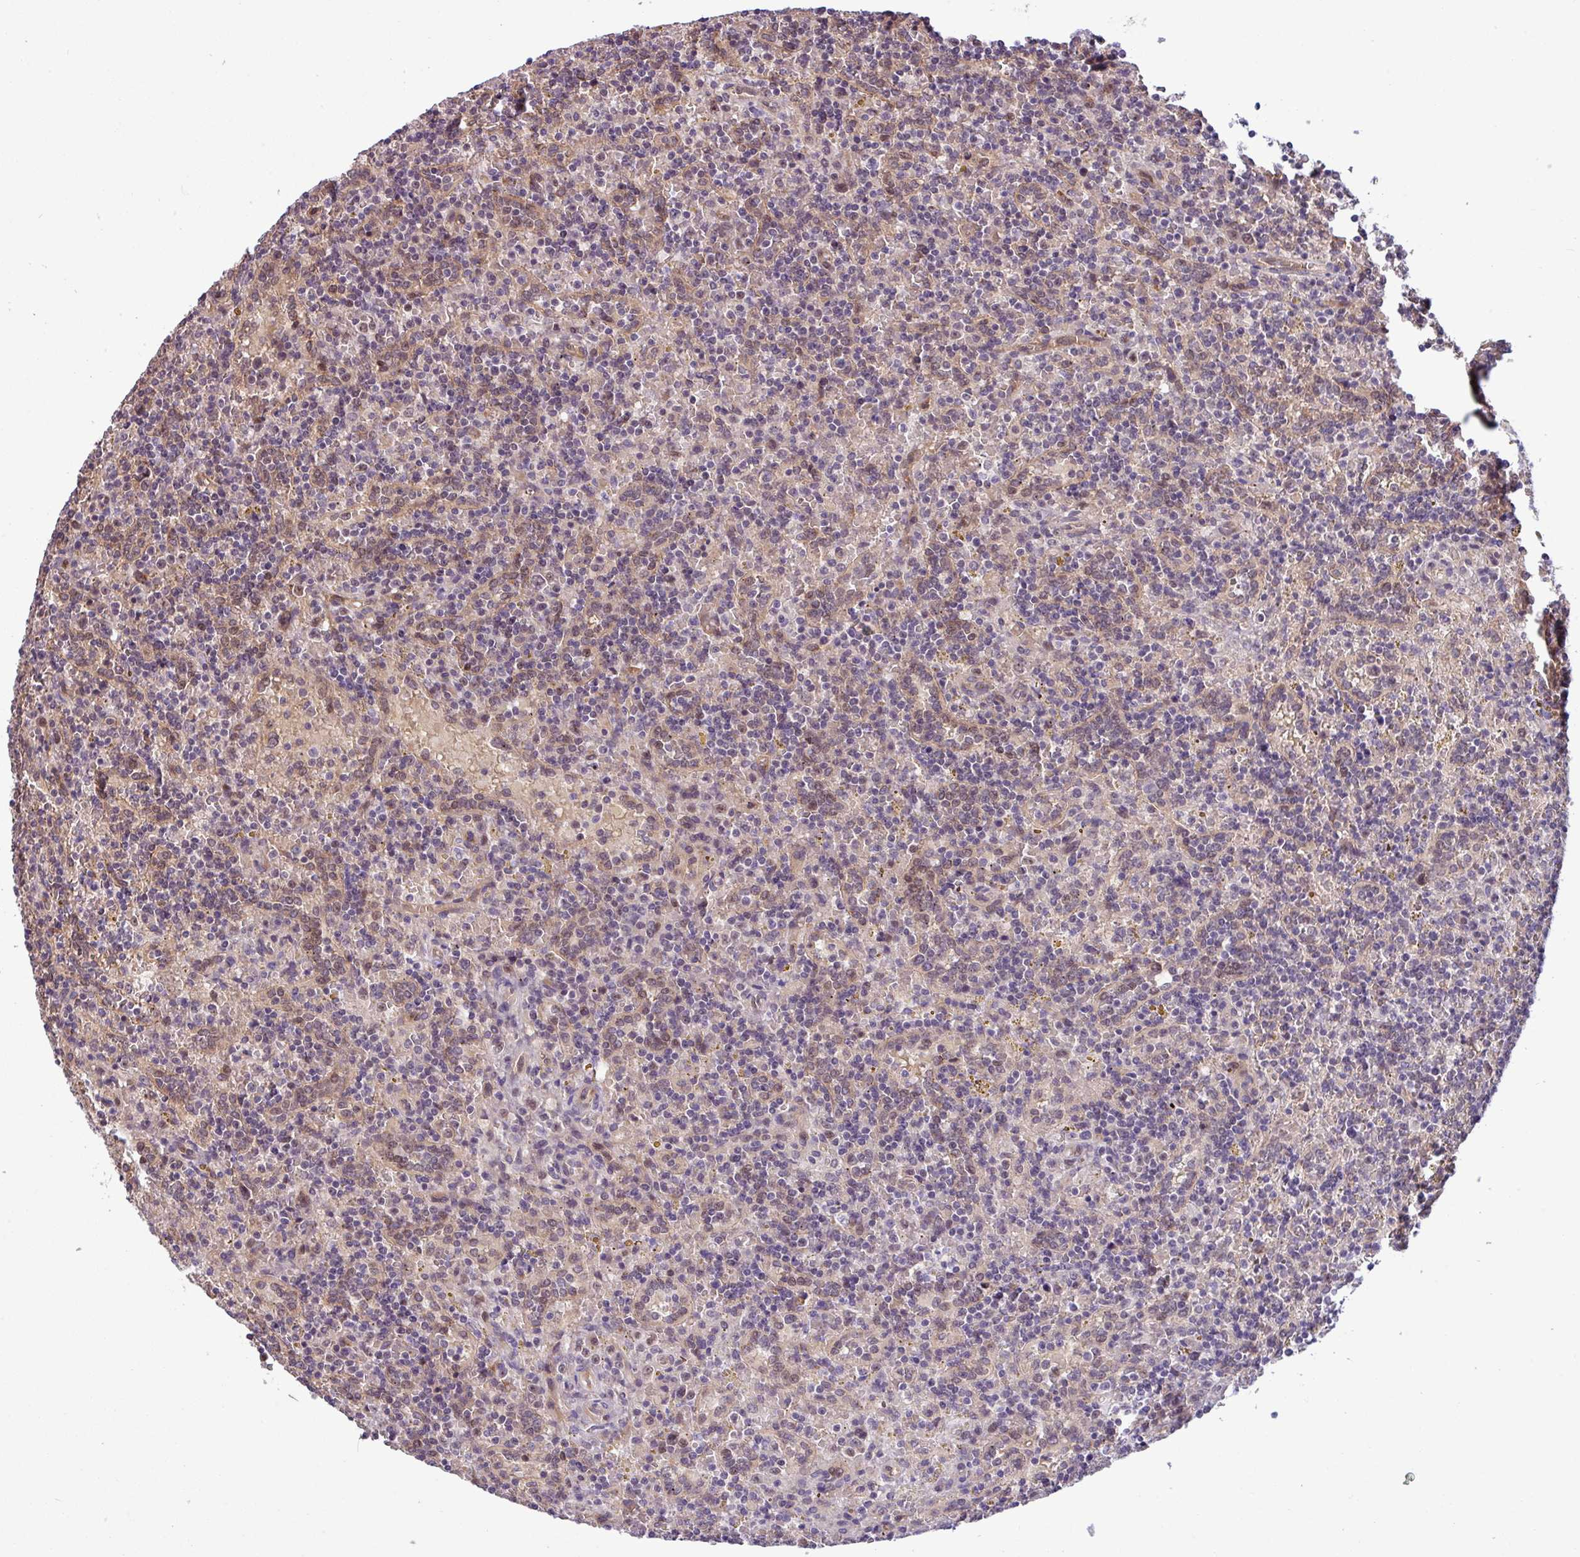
{"staining": {"intensity": "negative", "quantity": "none", "location": "none"}, "tissue": "lymphoma", "cell_type": "Tumor cells", "image_type": "cancer", "snomed": [{"axis": "morphology", "description": "Malignant lymphoma, non-Hodgkin's type, Low grade"}, {"axis": "topography", "description": "Spleen"}], "caption": "Immunohistochemical staining of low-grade malignant lymphoma, non-Hodgkin's type displays no significant positivity in tumor cells.", "gene": "C7orf50", "patient": {"sex": "male", "age": 67}}